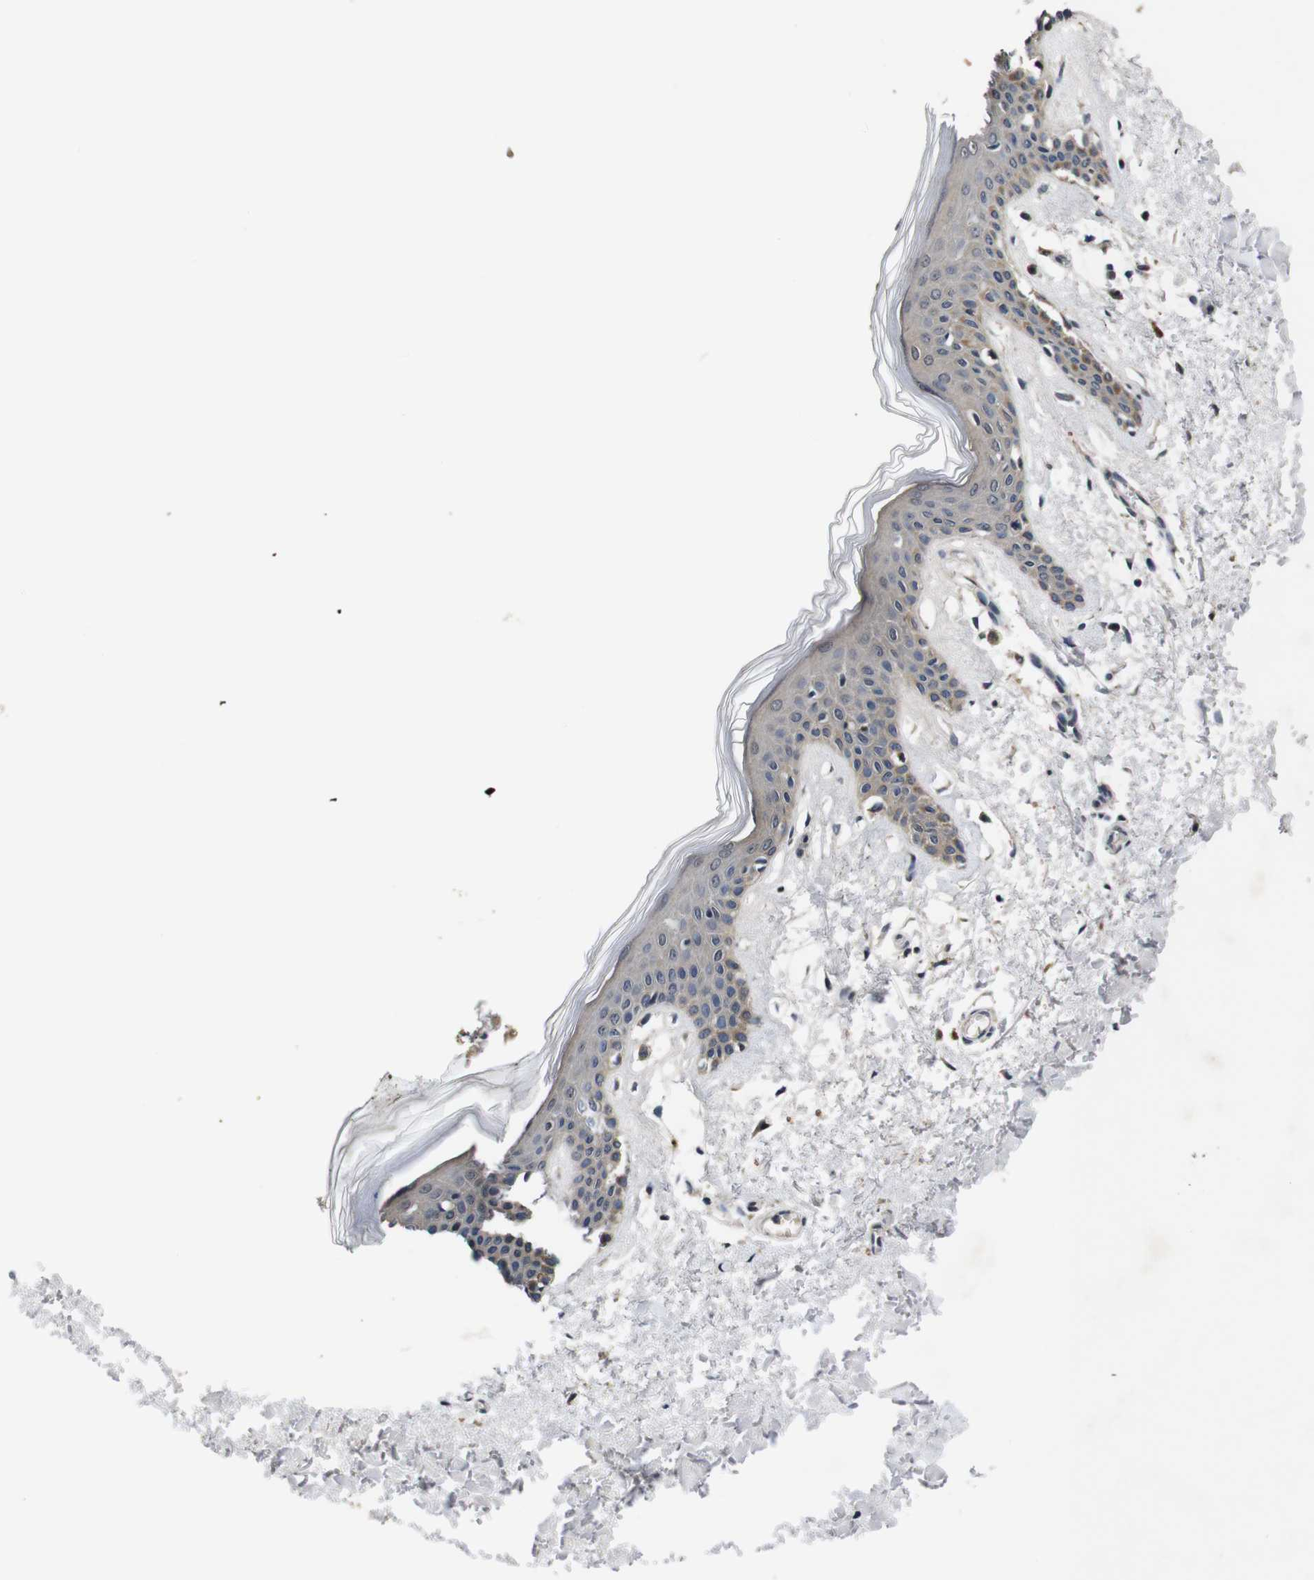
{"staining": {"intensity": "moderate", "quantity": "25%-75%", "location": "cytoplasmic/membranous"}, "tissue": "skin", "cell_type": "Fibroblasts", "image_type": "normal", "snomed": [{"axis": "morphology", "description": "Normal tissue, NOS"}, {"axis": "topography", "description": "Skin"}], "caption": "Fibroblasts reveal moderate cytoplasmic/membranous staining in approximately 25%-75% of cells in normal skin. (DAB (3,3'-diaminobenzidine) IHC, brown staining for protein, blue staining for nuclei).", "gene": "ZBTB46", "patient": {"sex": "male", "age": 53}}